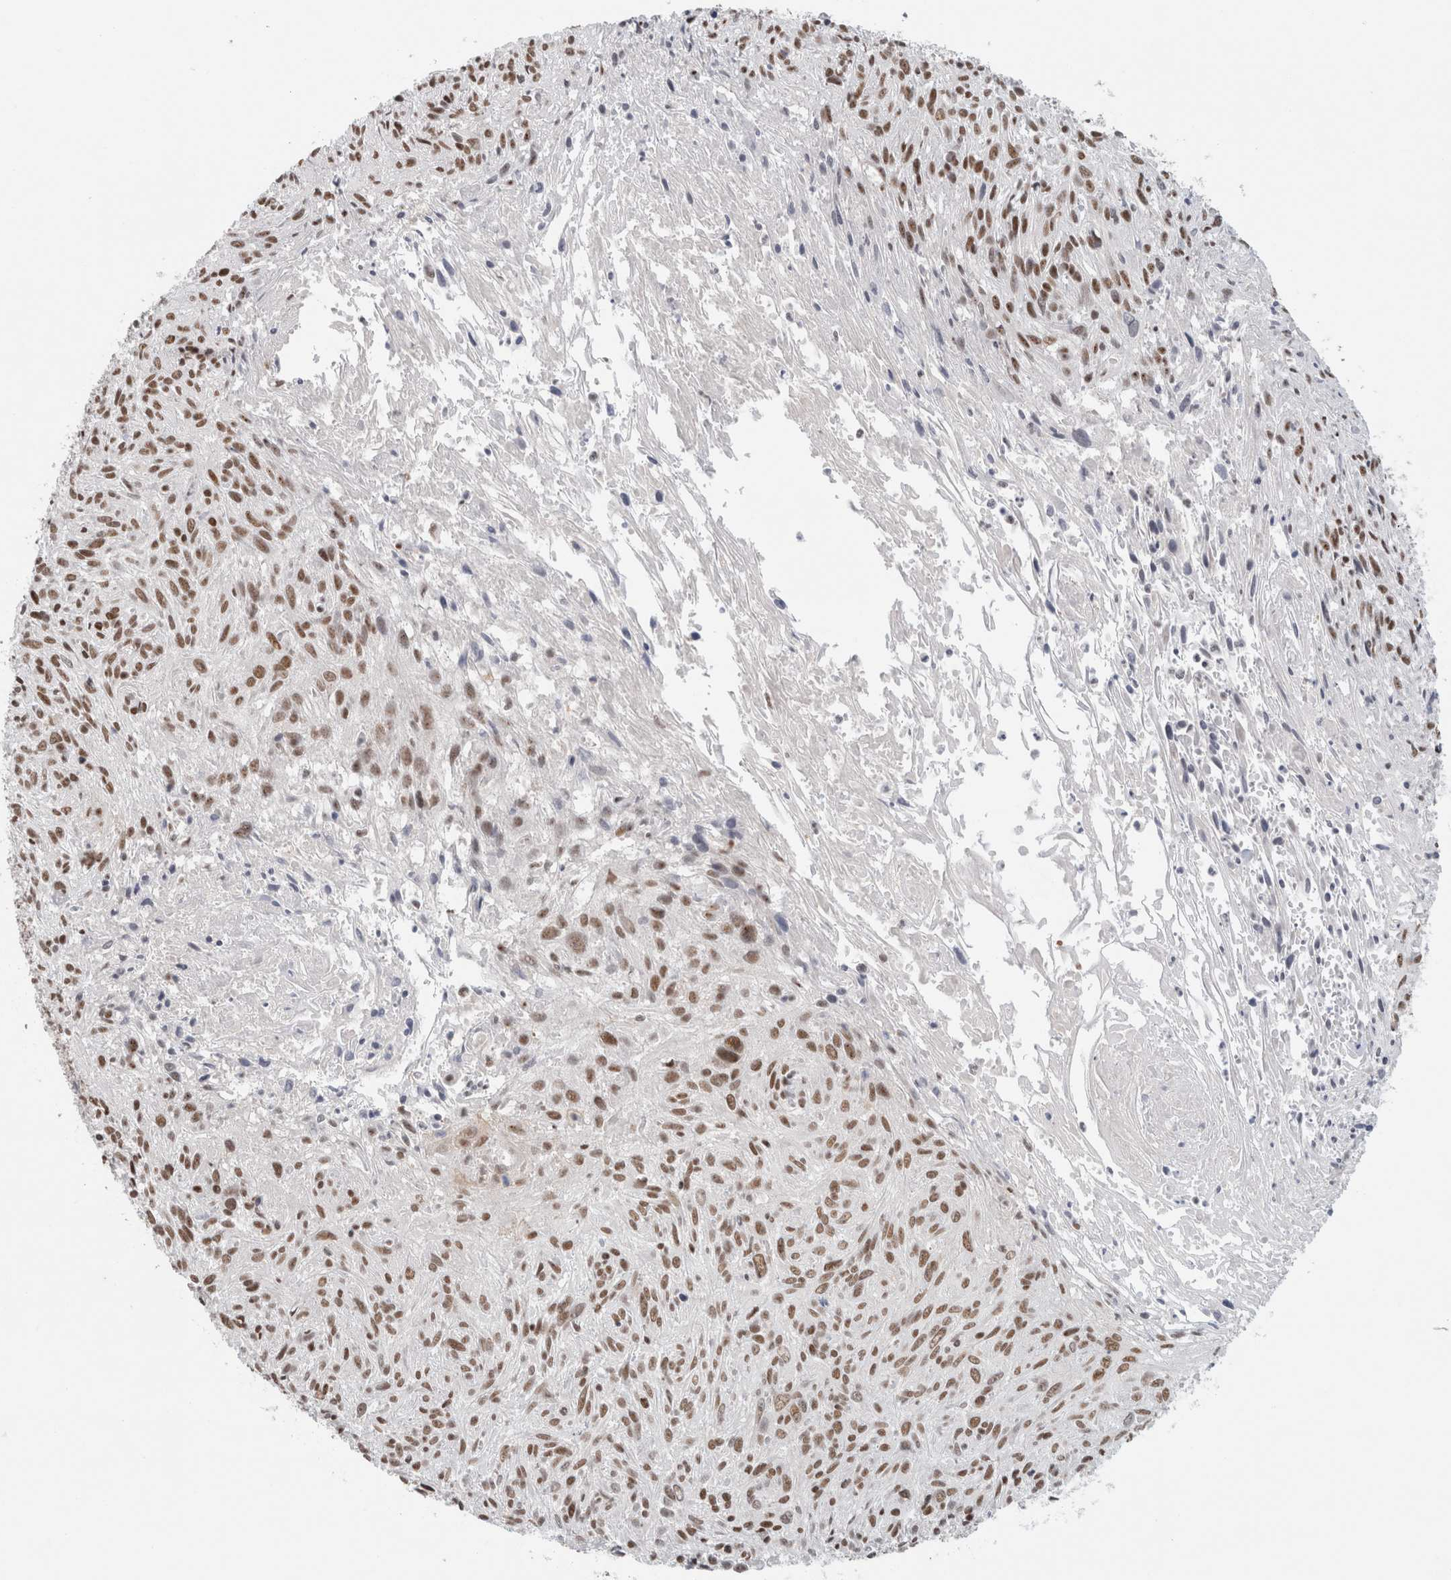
{"staining": {"intensity": "moderate", "quantity": ">75%", "location": "nuclear"}, "tissue": "cervical cancer", "cell_type": "Tumor cells", "image_type": "cancer", "snomed": [{"axis": "morphology", "description": "Squamous cell carcinoma, NOS"}, {"axis": "topography", "description": "Cervix"}], "caption": "Immunohistochemistry (IHC) photomicrograph of neoplastic tissue: human cervical cancer (squamous cell carcinoma) stained using immunohistochemistry displays medium levels of moderate protein expression localized specifically in the nuclear of tumor cells, appearing as a nuclear brown color.", "gene": "TRMT12", "patient": {"sex": "female", "age": 51}}